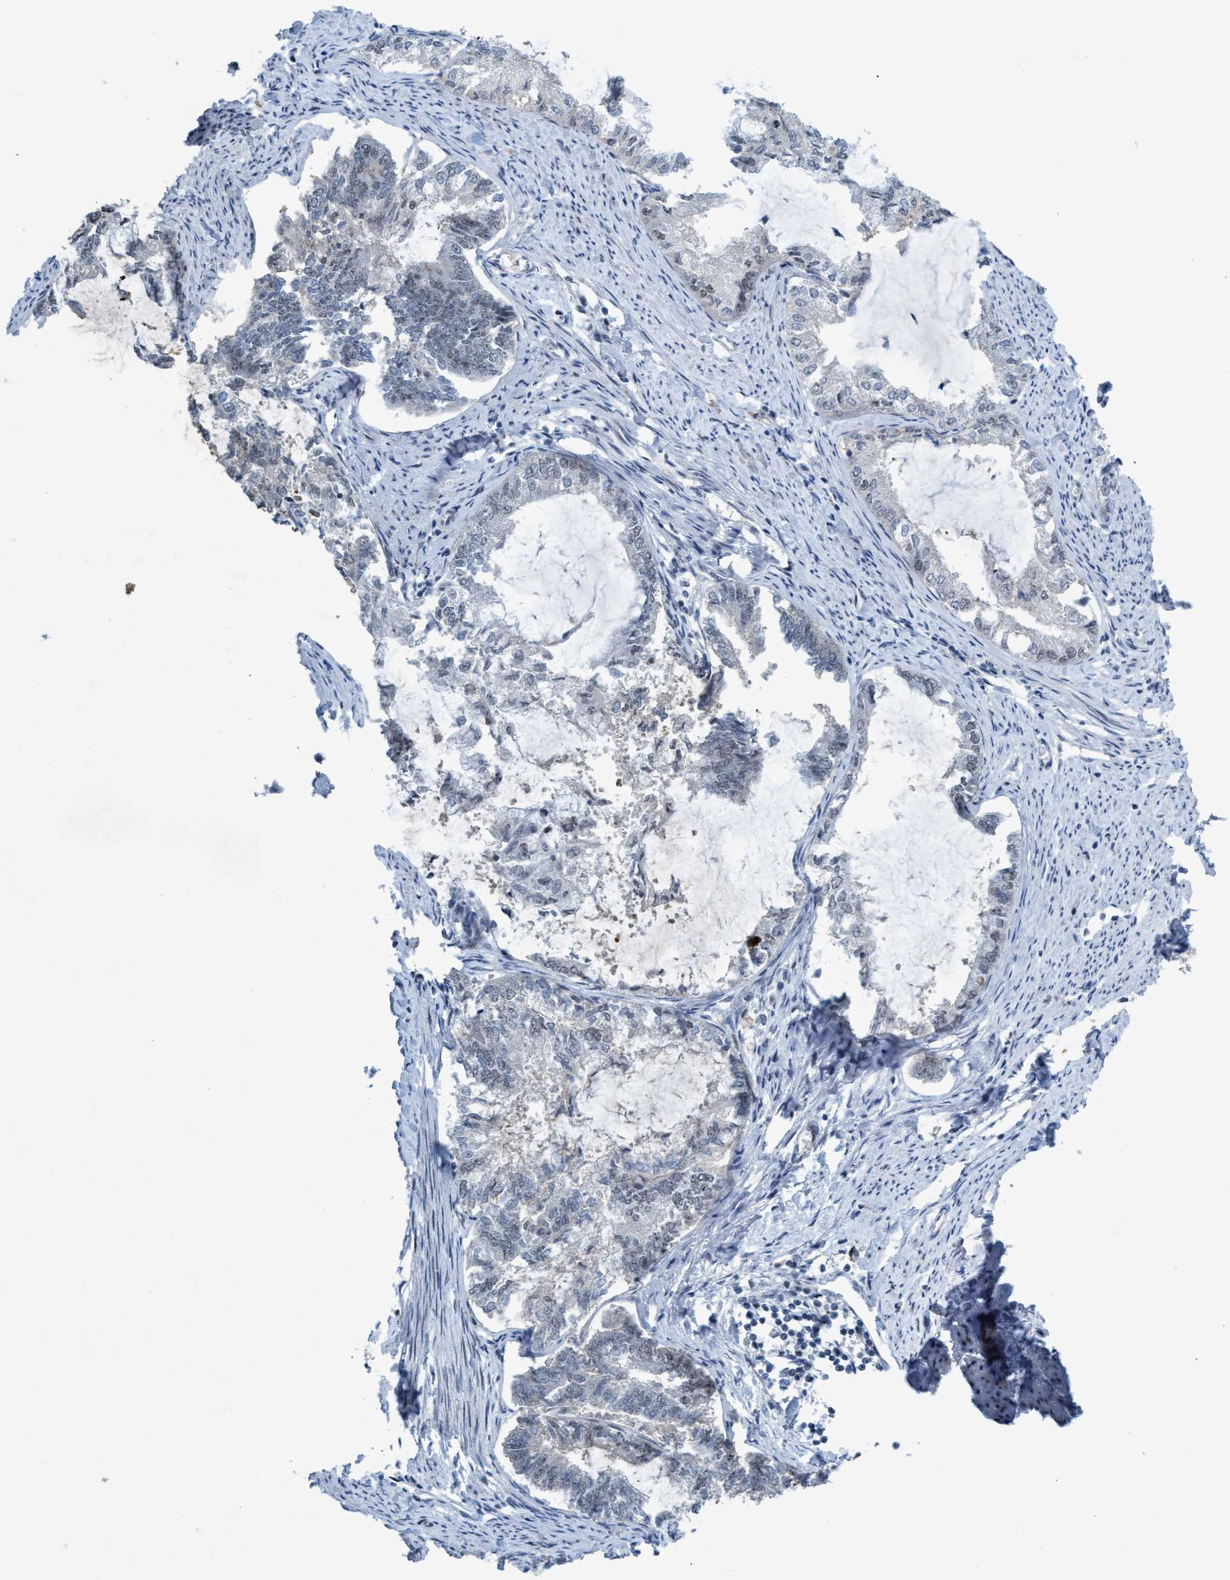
{"staining": {"intensity": "negative", "quantity": "none", "location": "none"}, "tissue": "endometrial cancer", "cell_type": "Tumor cells", "image_type": "cancer", "snomed": [{"axis": "morphology", "description": "Adenocarcinoma, NOS"}, {"axis": "topography", "description": "Endometrium"}], "caption": "There is no significant positivity in tumor cells of endometrial adenocarcinoma.", "gene": "CWC27", "patient": {"sex": "female", "age": 86}}